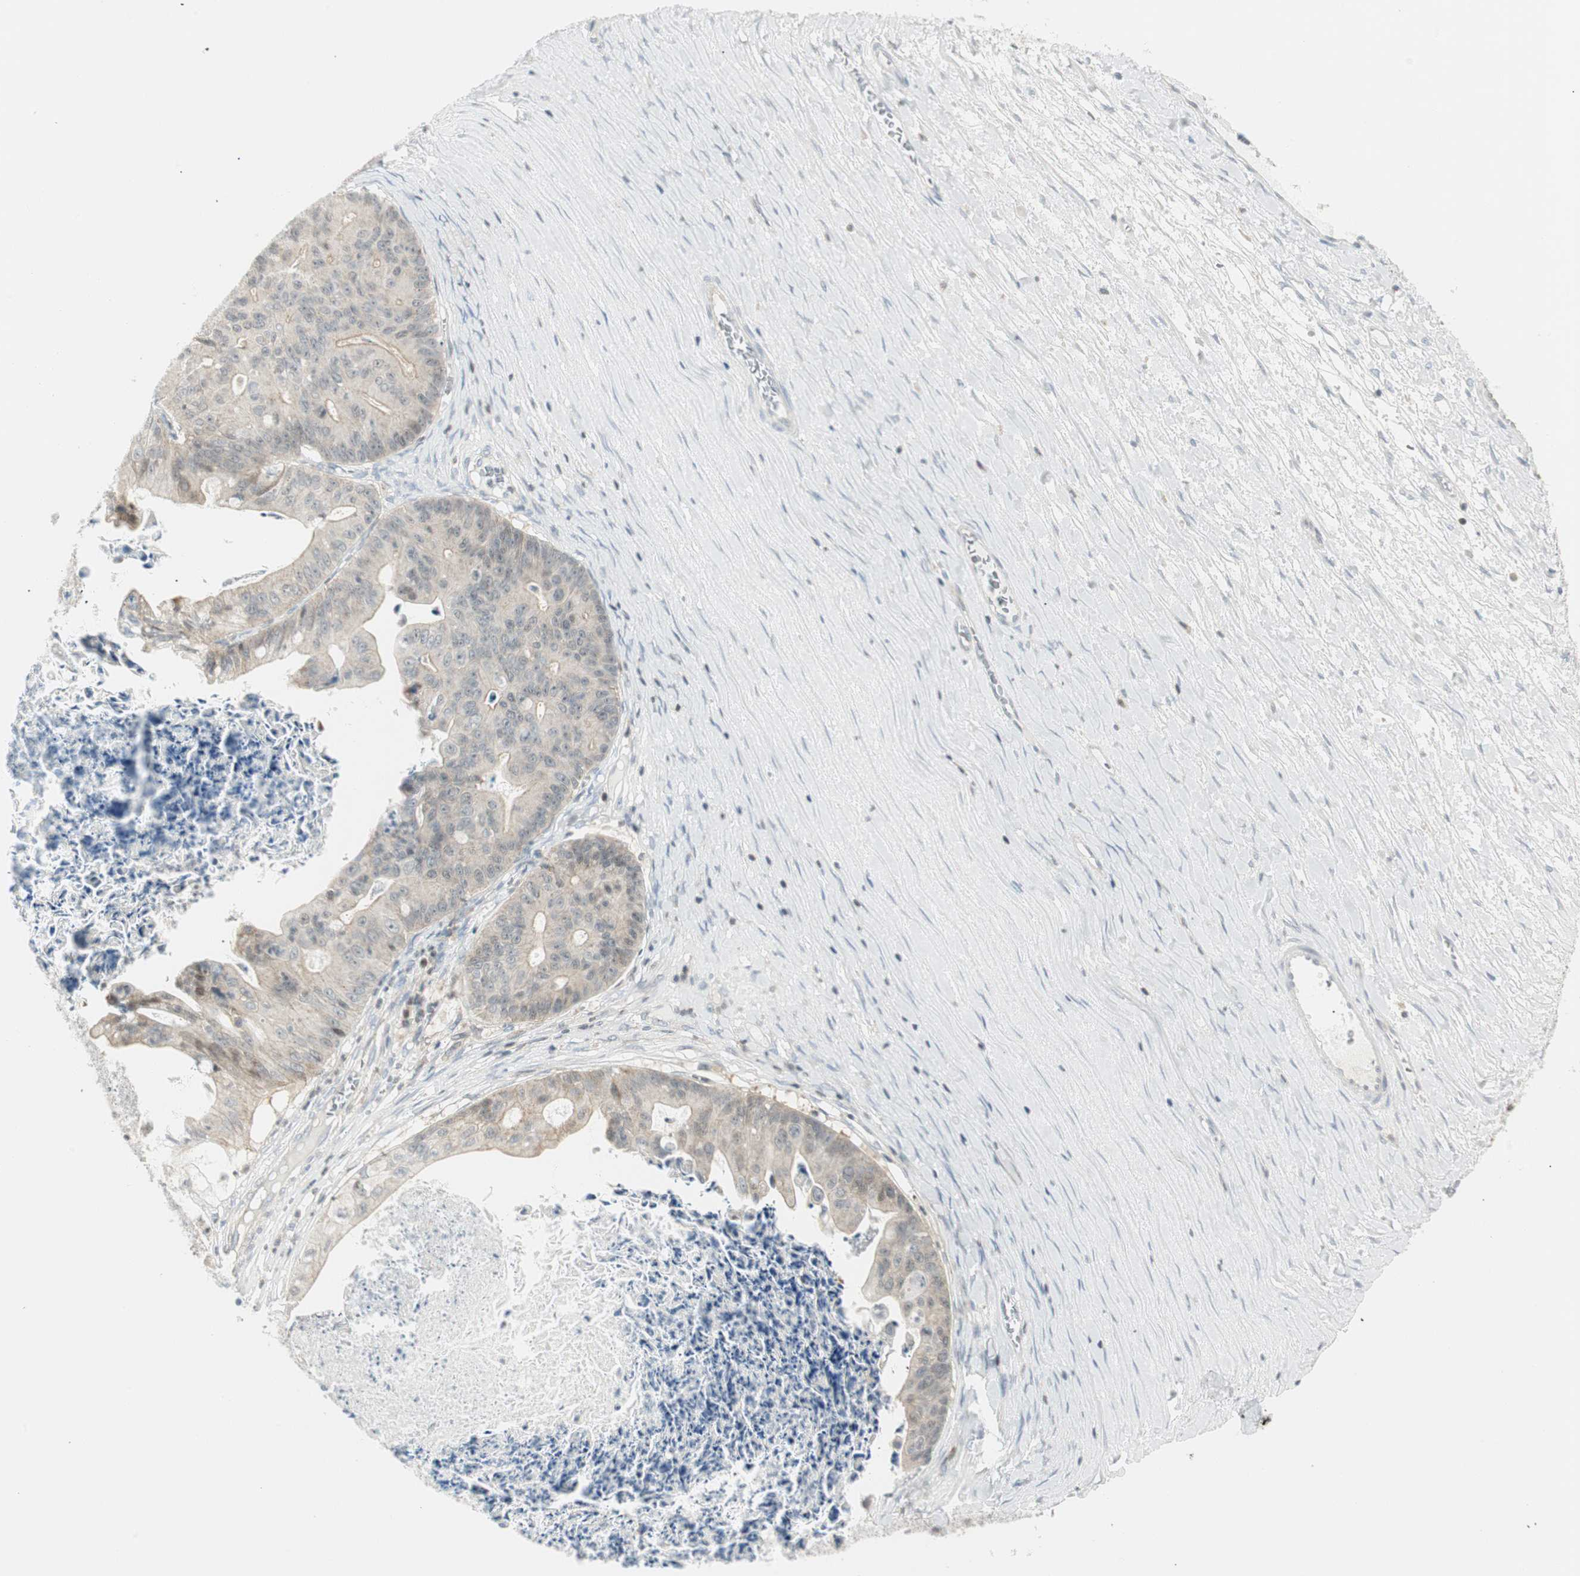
{"staining": {"intensity": "weak", "quantity": ">75%", "location": "cytoplasmic/membranous"}, "tissue": "ovarian cancer", "cell_type": "Tumor cells", "image_type": "cancer", "snomed": [{"axis": "morphology", "description": "Cystadenocarcinoma, mucinous, NOS"}, {"axis": "topography", "description": "Ovary"}], "caption": "Ovarian cancer stained with a brown dye reveals weak cytoplasmic/membranous positive expression in approximately >75% of tumor cells.", "gene": "PPP1CA", "patient": {"sex": "female", "age": 37}}